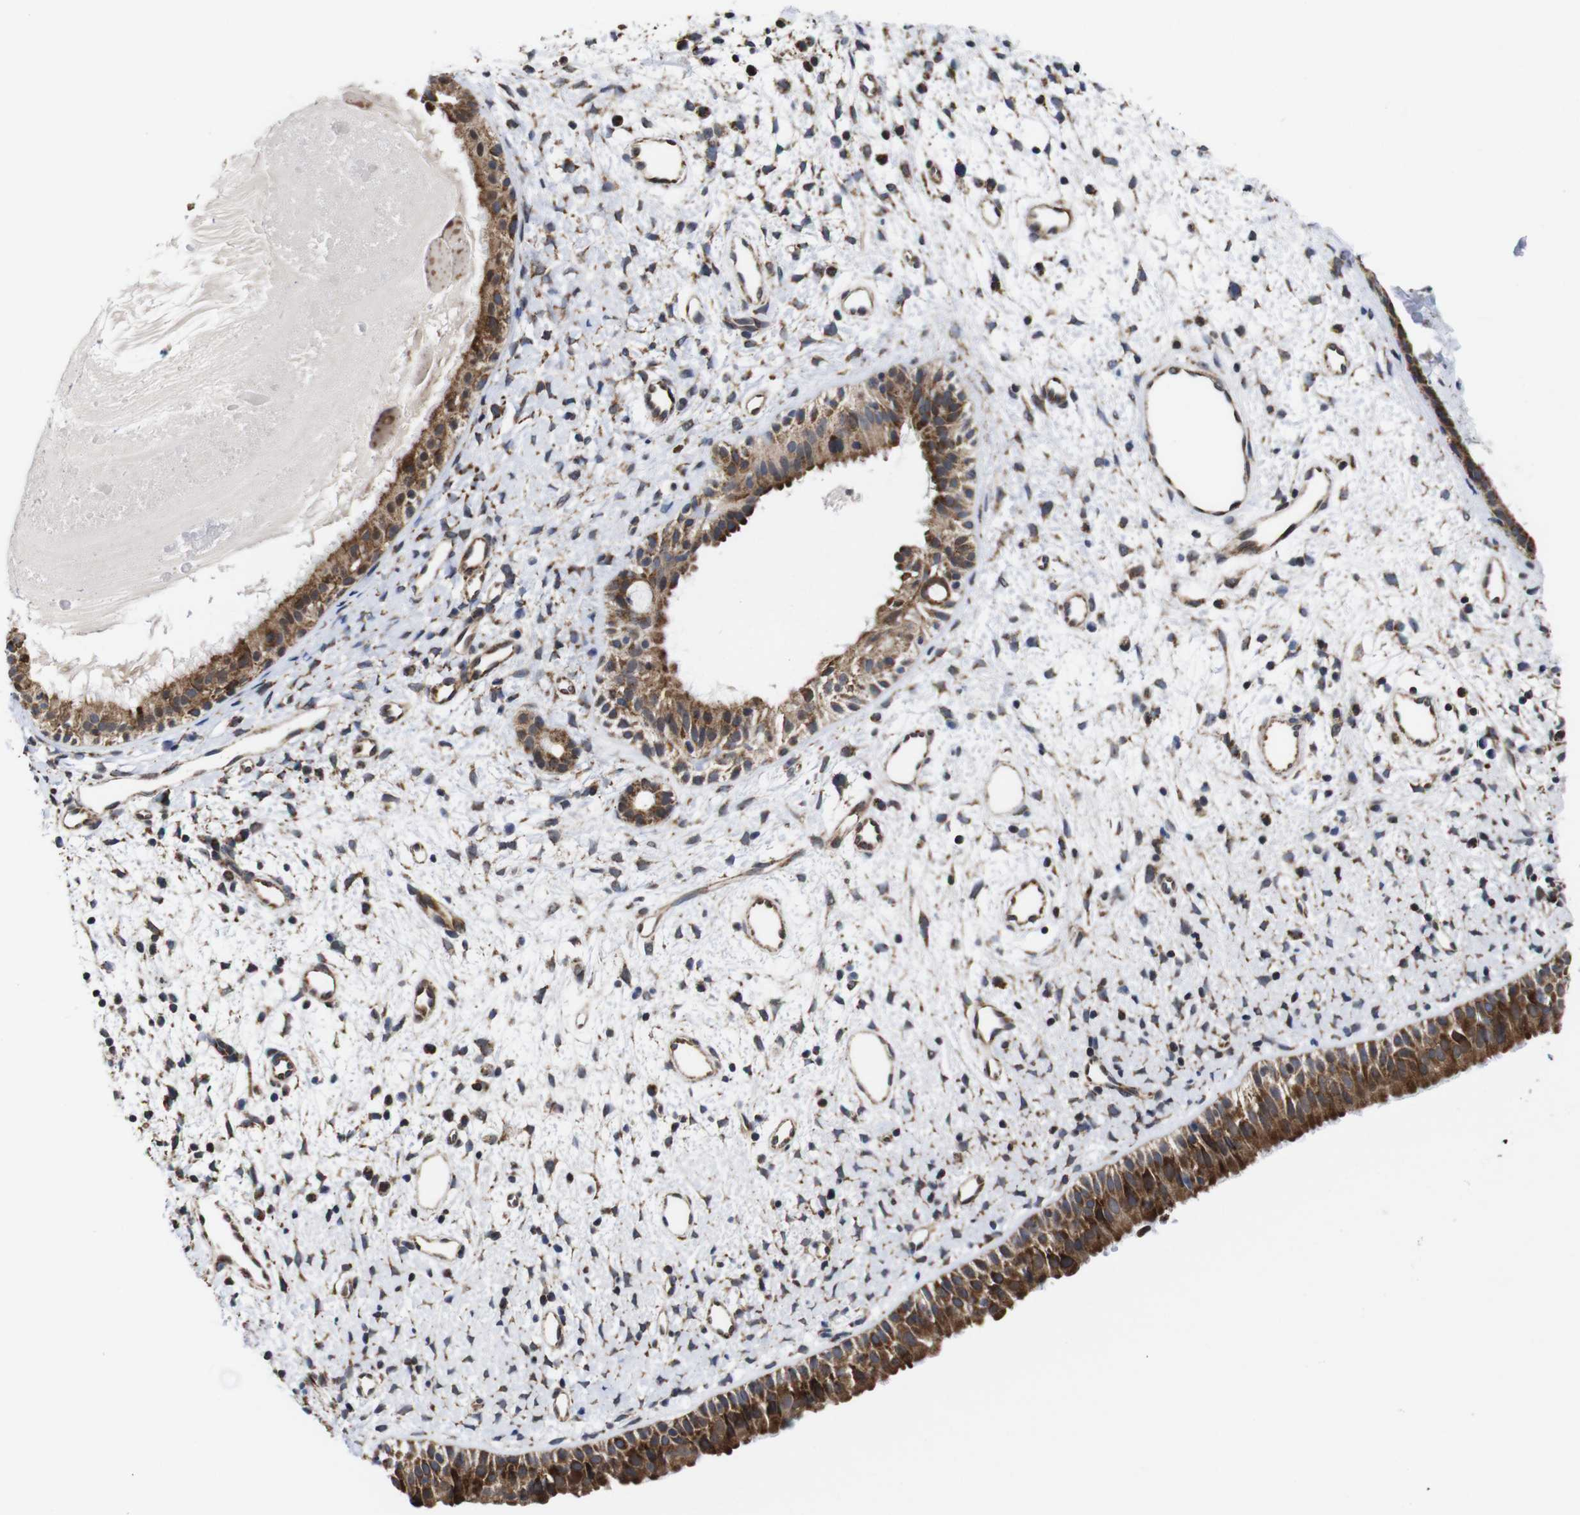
{"staining": {"intensity": "strong", "quantity": ">75%", "location": "cytoplasmic/membranous"}, "tissue": "nasopharynx", "cell_type": "Respiratory epithelial cells", "image_type": "normal", "snomed": [{"axis": "morphology", "description": "Normal tissue, NOS"}, {"axis": "topography", "description": "Nasopharynx"}], "caption": "IHC histopathology image of normal nasopharynx: human nasopharynx stained using IHC shows high levels of strong protein expression localized specifically in the cytoplasmic/membranous of respiratory epithelial cells, appearing as a cytoplasmic/membranous brown color.", "gene": "C17orf80", "patient": {"sex": "male", "age": 22}}